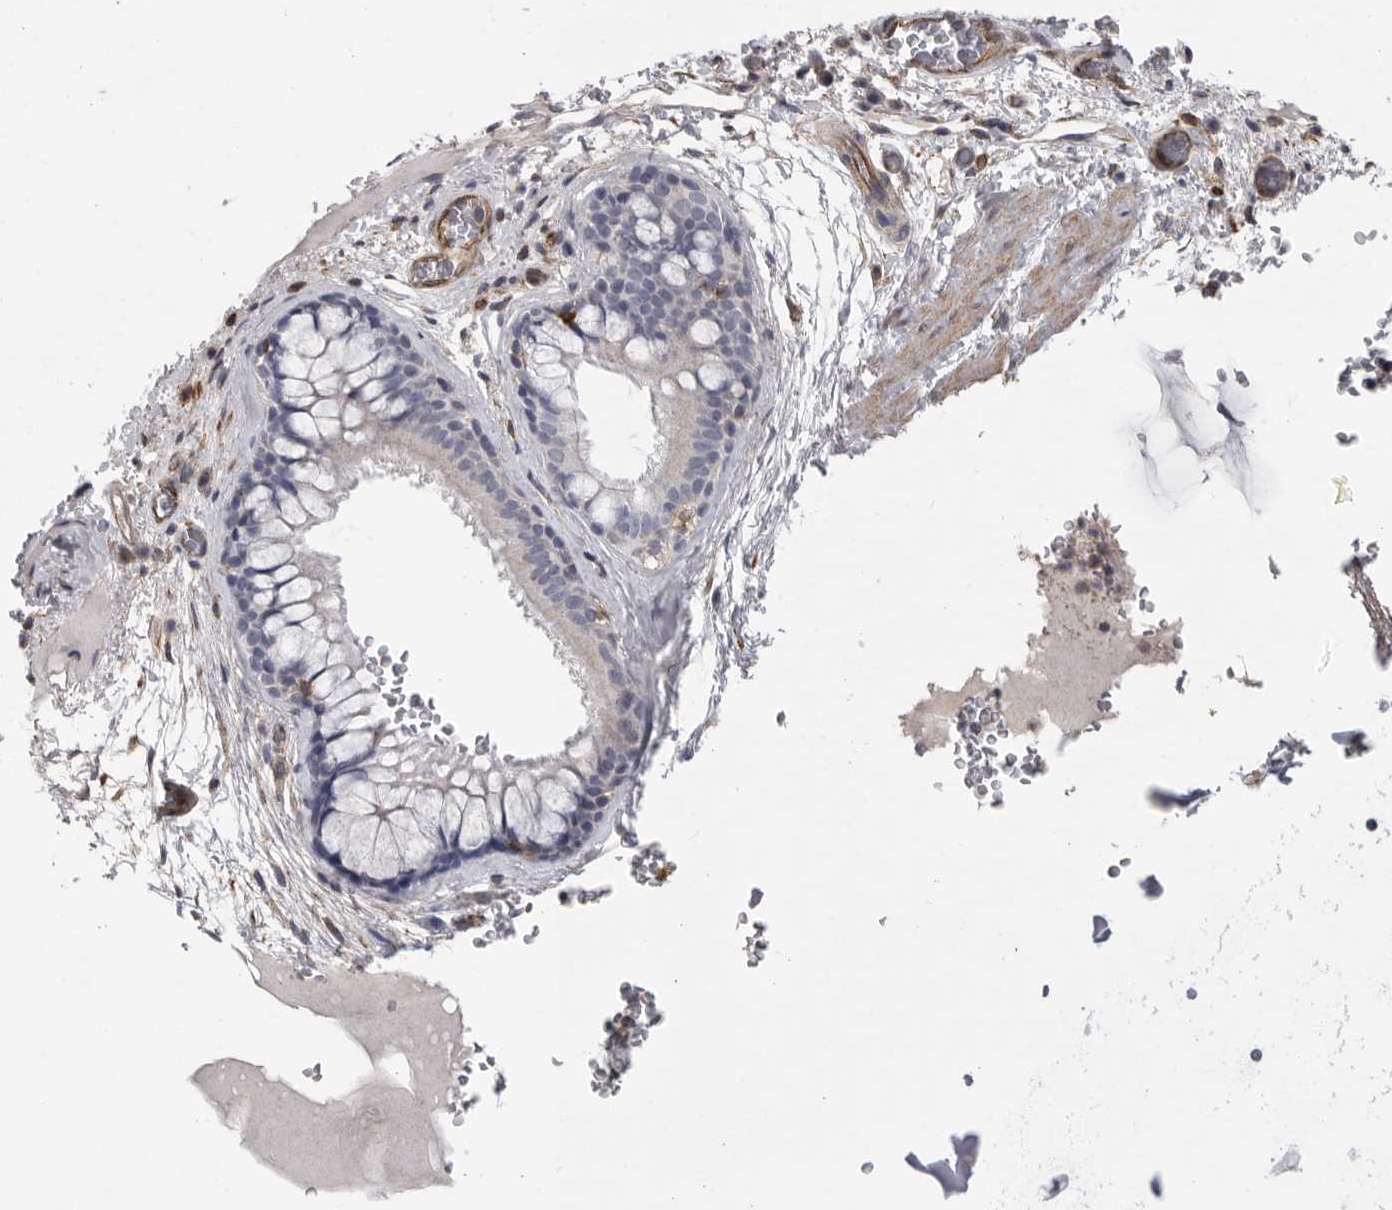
{"staining": {"intensity": "negative", "quantity": "none", "location": "none"}, "tissue": "bronchus", "cell_type": "Respiratory epithelial cells", "image_type": "normal", "snomed": [{"axis": "morphology", "description": "Normal tissue, NOS"}, {"axis": "topography", "description": "Cartilage tissue"}], "caption": "The immunohistochemistry (IHC) image has no significant expression in respiratory epithelial cells of bronchus.", "gene": "SIGLEC10", "patient": {"sex": "female", "age": 63}}